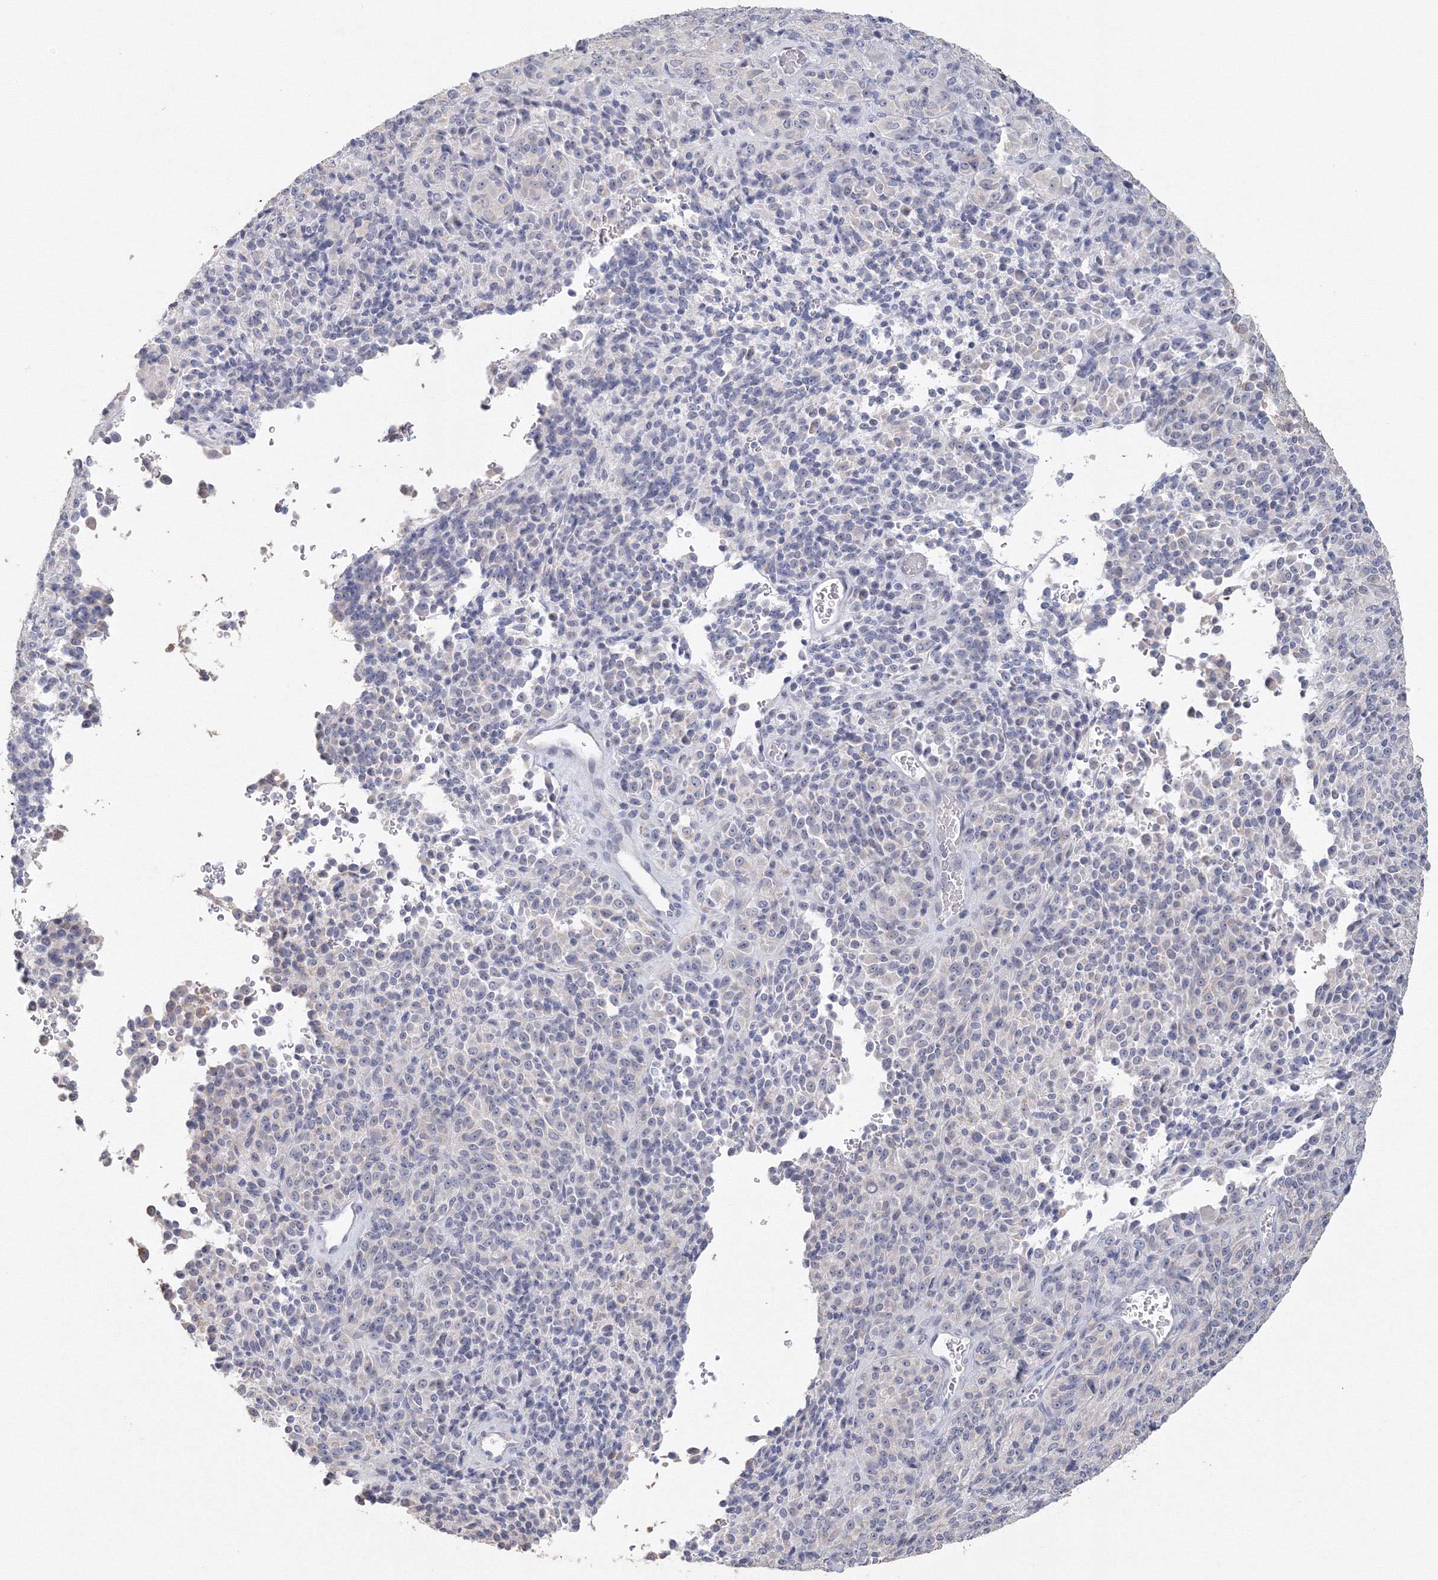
{"staining": {"intensity": "negative", "quantity": "none", "location": "none"}, "tissue": "melanoma", "cell_type": "Tumor cells", "image_type": "cancer", "snomed": [{"axis": "morphology", "description": "Malignant melanoma, Metastatic site"}, {"axis": "topography", "description": "Brain"}], "caption": "Melanoma was stained to show a protein in brown. There is no significant positivity in tumor cells.", "gene": "TACC2", "patient": {"sex": "female", "age": 56}}